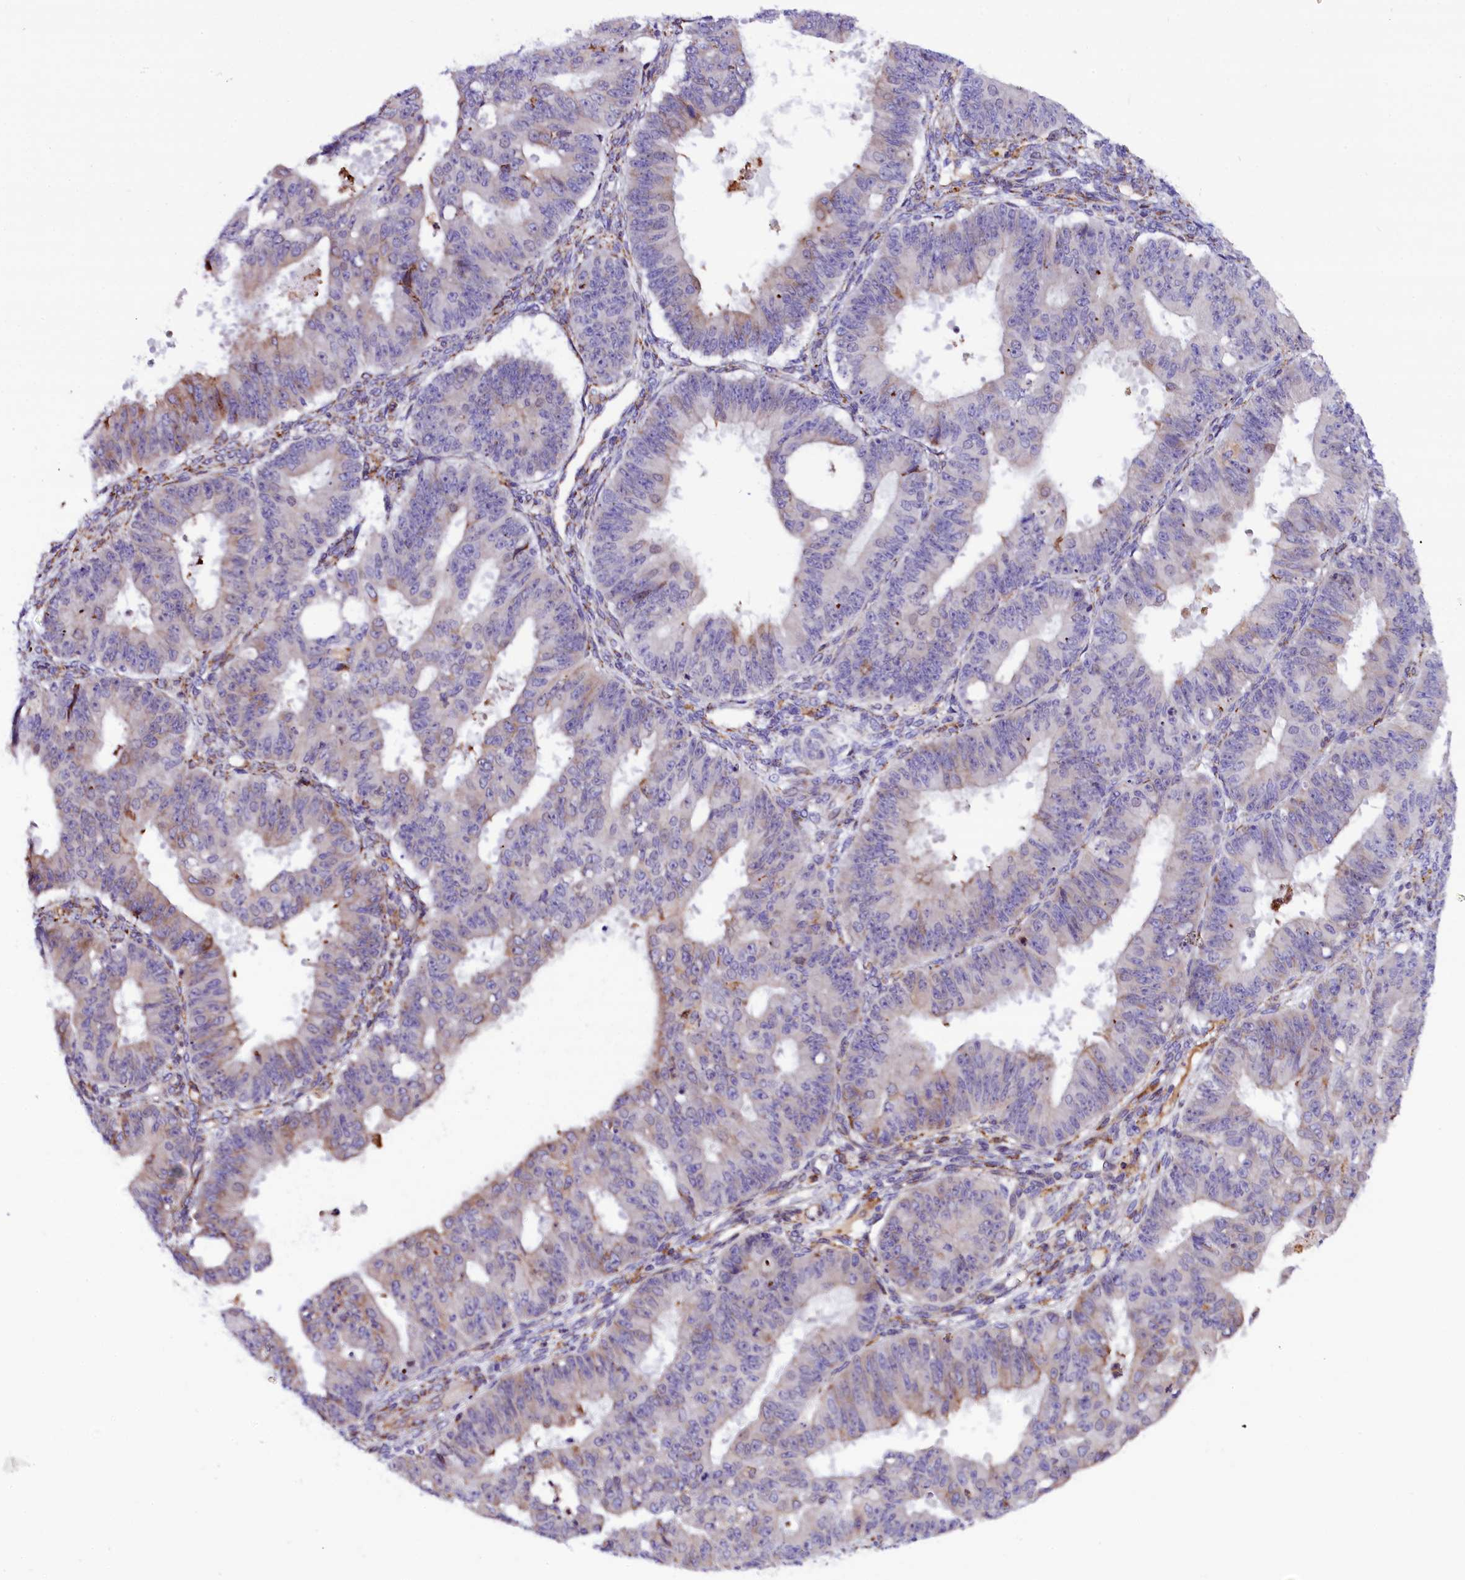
{"staining": {"intensity": "moderate", "quantity": "<25%", "location": "cytoplasmic/membranous"}, "tissue": "ovarian cancer", "cell_type": "Tumor cells", "image_type": "cancer", "snomed": [{"axis": "morphology", "description": "Carcinoma, endometroid"}, {"axis": "topography", "description": "Appendix"}, {"axis": "topography", "description": "Ovary"}], "caption": "DAB (3,3'-diaminobenzidine) immunohistochemical staining of human ovarian endometroid carcinoma exhibits moderate cytoplasmic/membranous protein positivity in about <25% of tumor cells.", "gene": "CMTR2", "patient": {"sex": "female", "age": 42}}